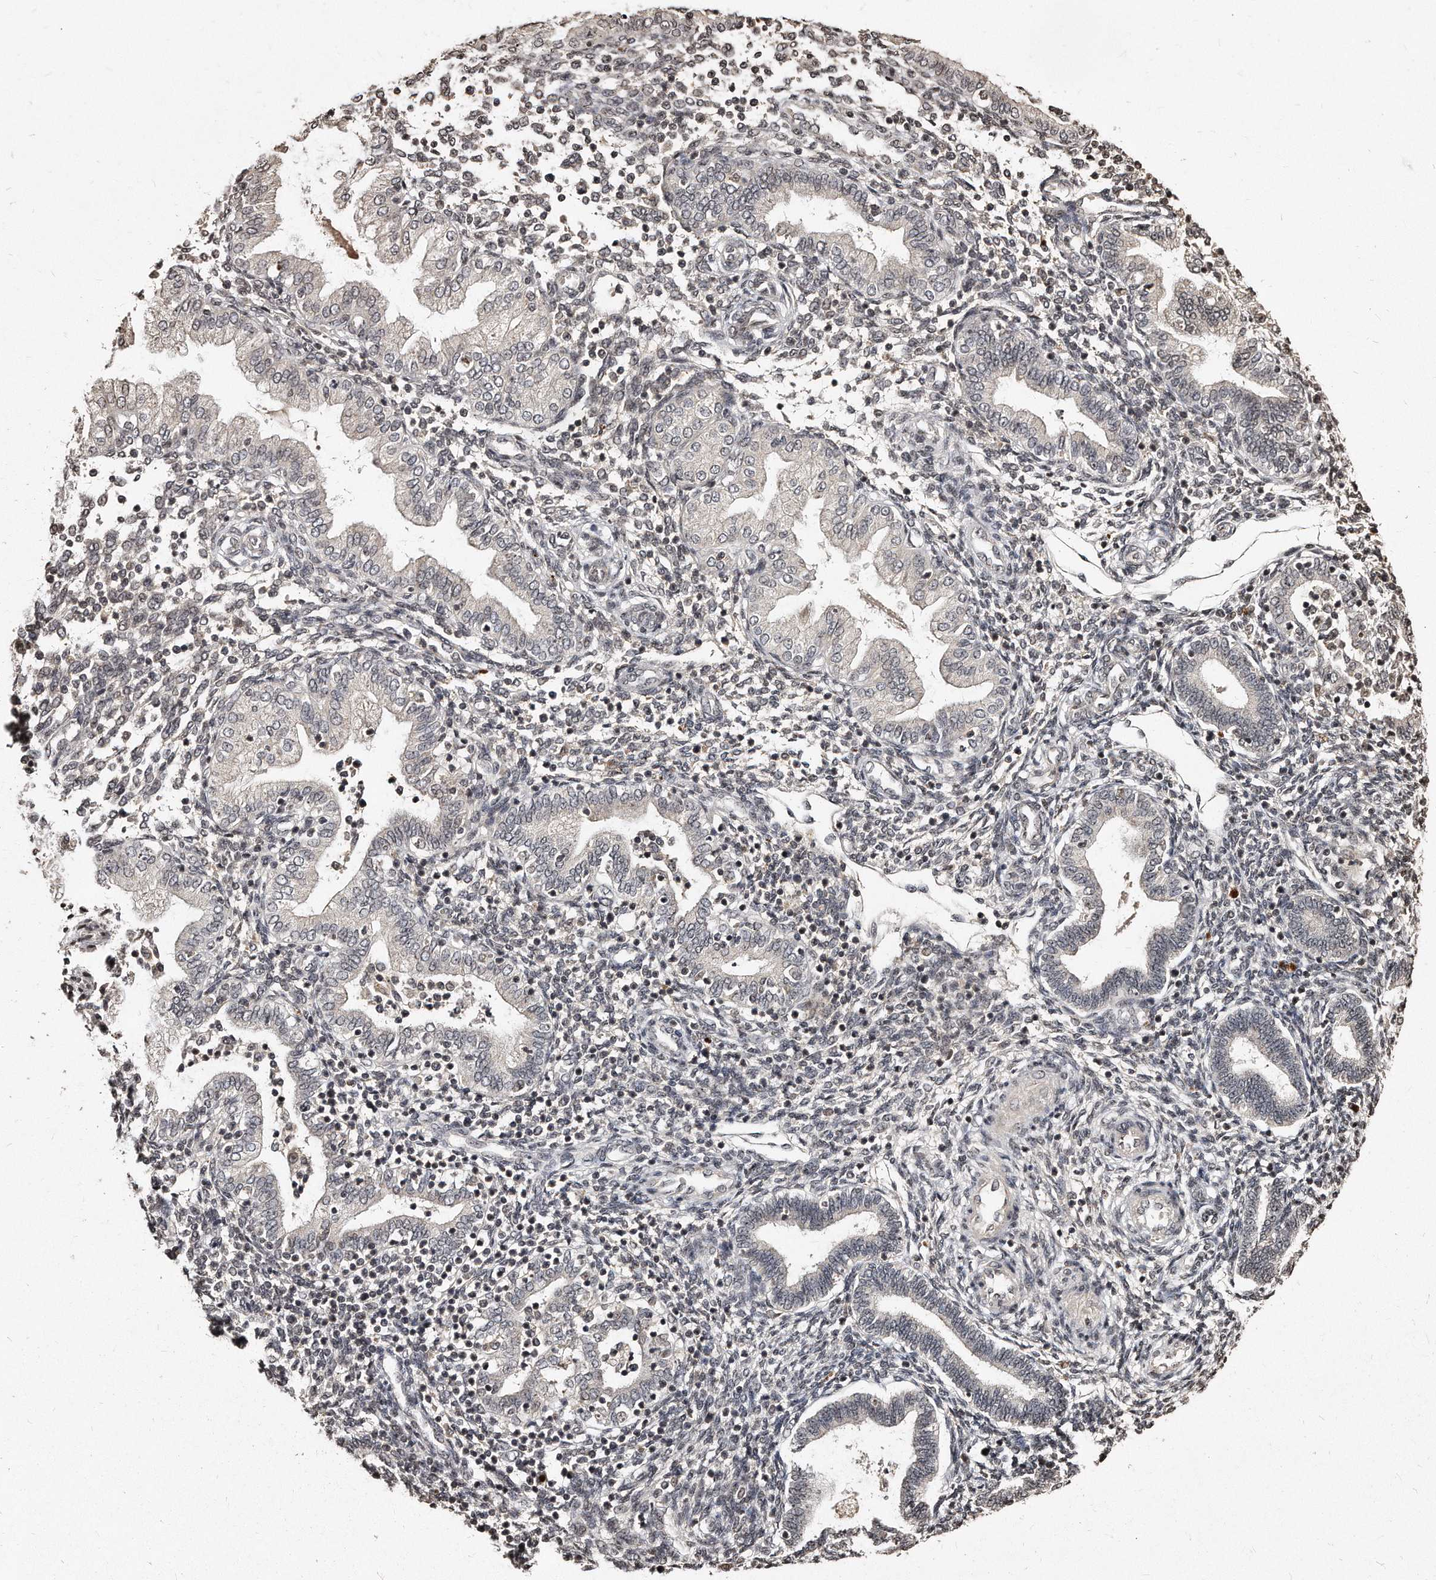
{"staining": {"intensity": "negative", "quantity": "none", "location": "none"}, "tissue": "endometrium", "cell_type": "Cells in endometrial stroma", "image_type": "normal", "snomed": [{"axis": "morphology", "description": "Normal tissue, NOS"}, {"axis": "topography", "description": "Endometrium"}], "caption": "Protein analysis of benign endometrium exhibits no significant expression in cells in endometrial stroma.", "gene": "TSHR", "patient": {"sex": "female", "age": 53}}